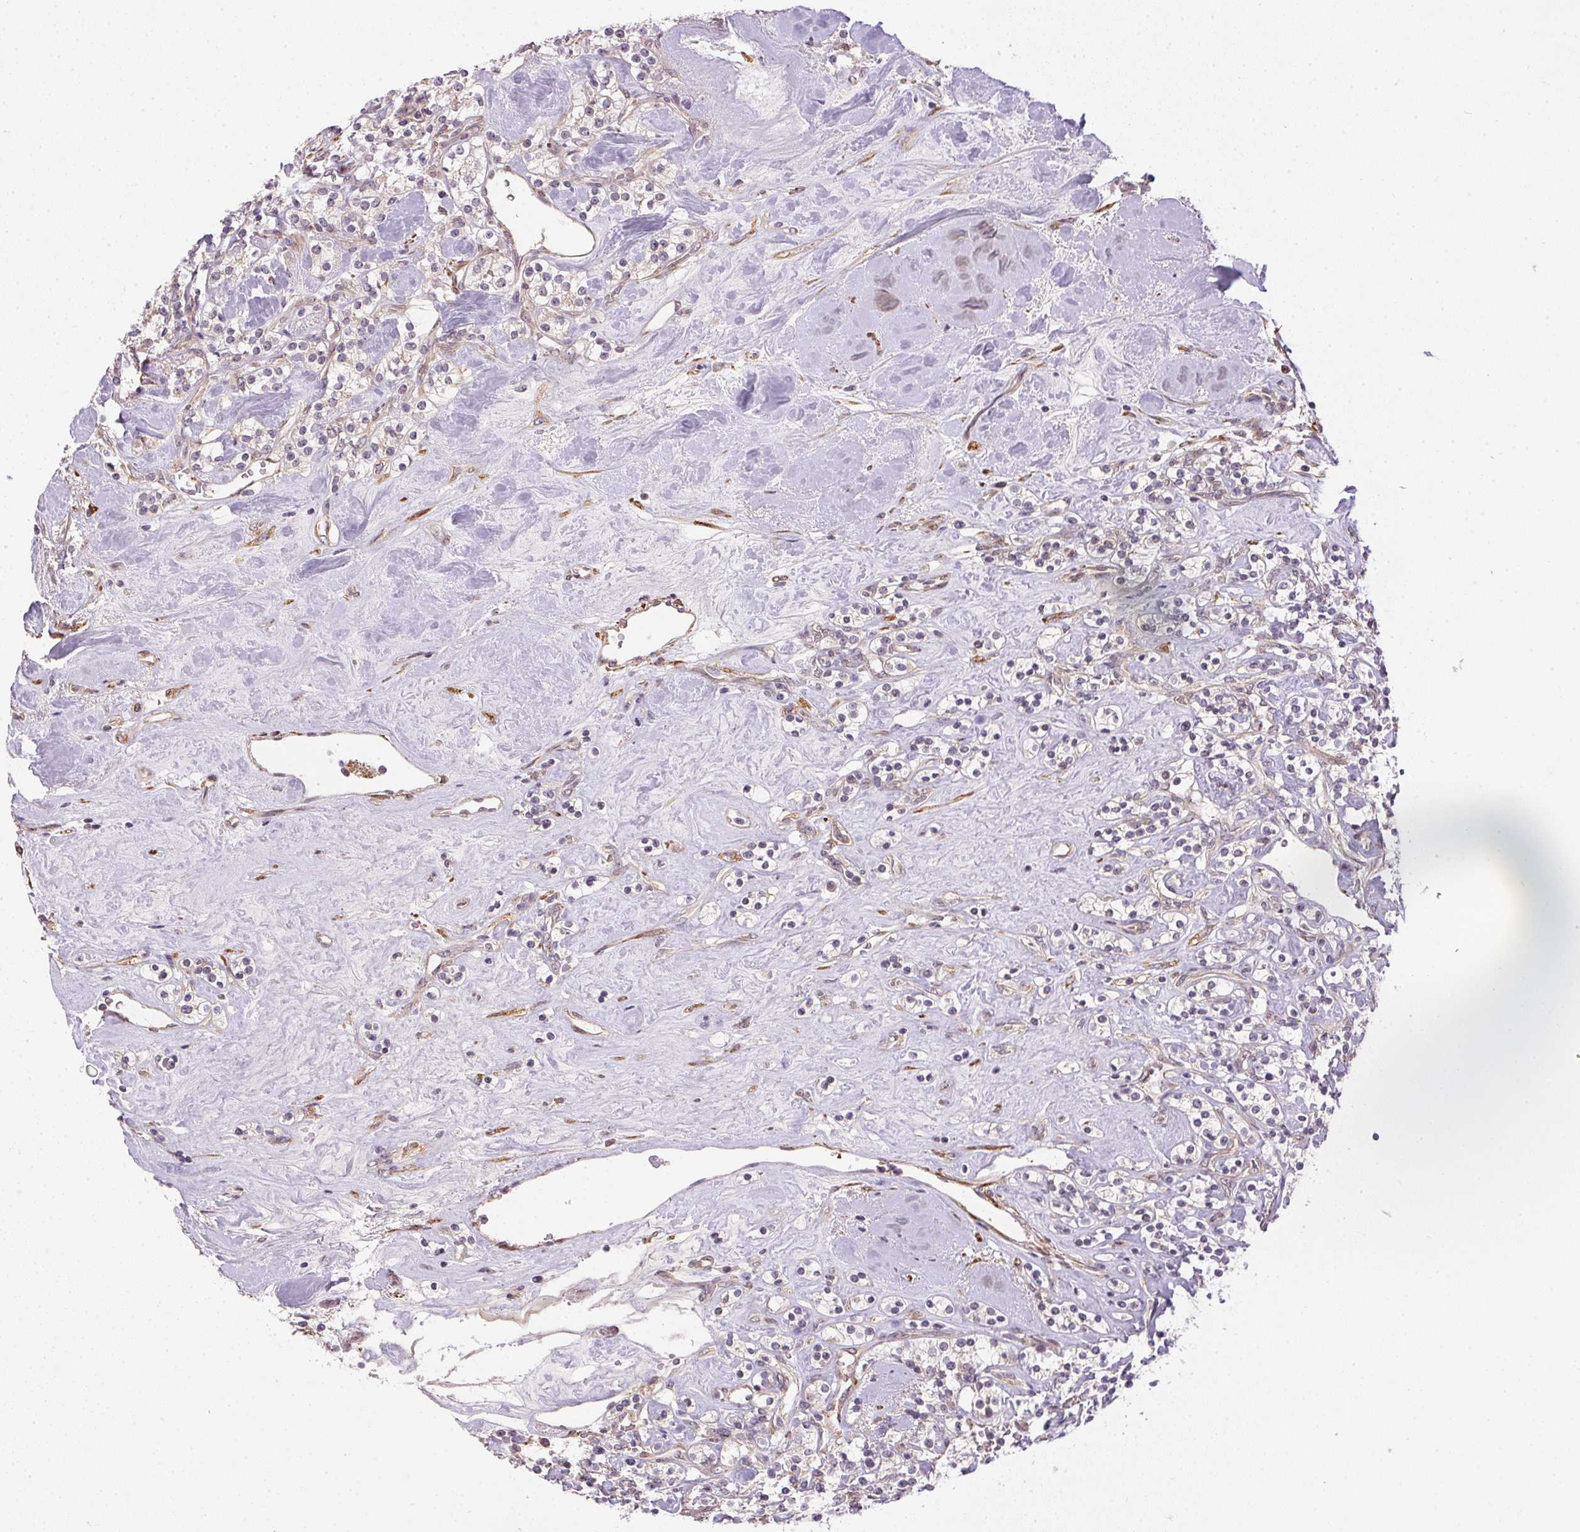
{"staining": {"intensity": "negative", "quantity": "none", "location": "none"}, "tissue": "renal cancer", "cell_type": "Tumor cells", "image_type": "cancer", "snomed": [{"axis": "morphology", "description": "Adenocarcinoma, NOS"}, {"axis": "topography", "description": "Kidney"}], "caption": "The immunohistochemistry (IHC) photomicrograph has no significant positivity in tumor cells of renal cancer tissue.", "gene": "CFAP92", "patient": {"sex": "male", "age": 77}}